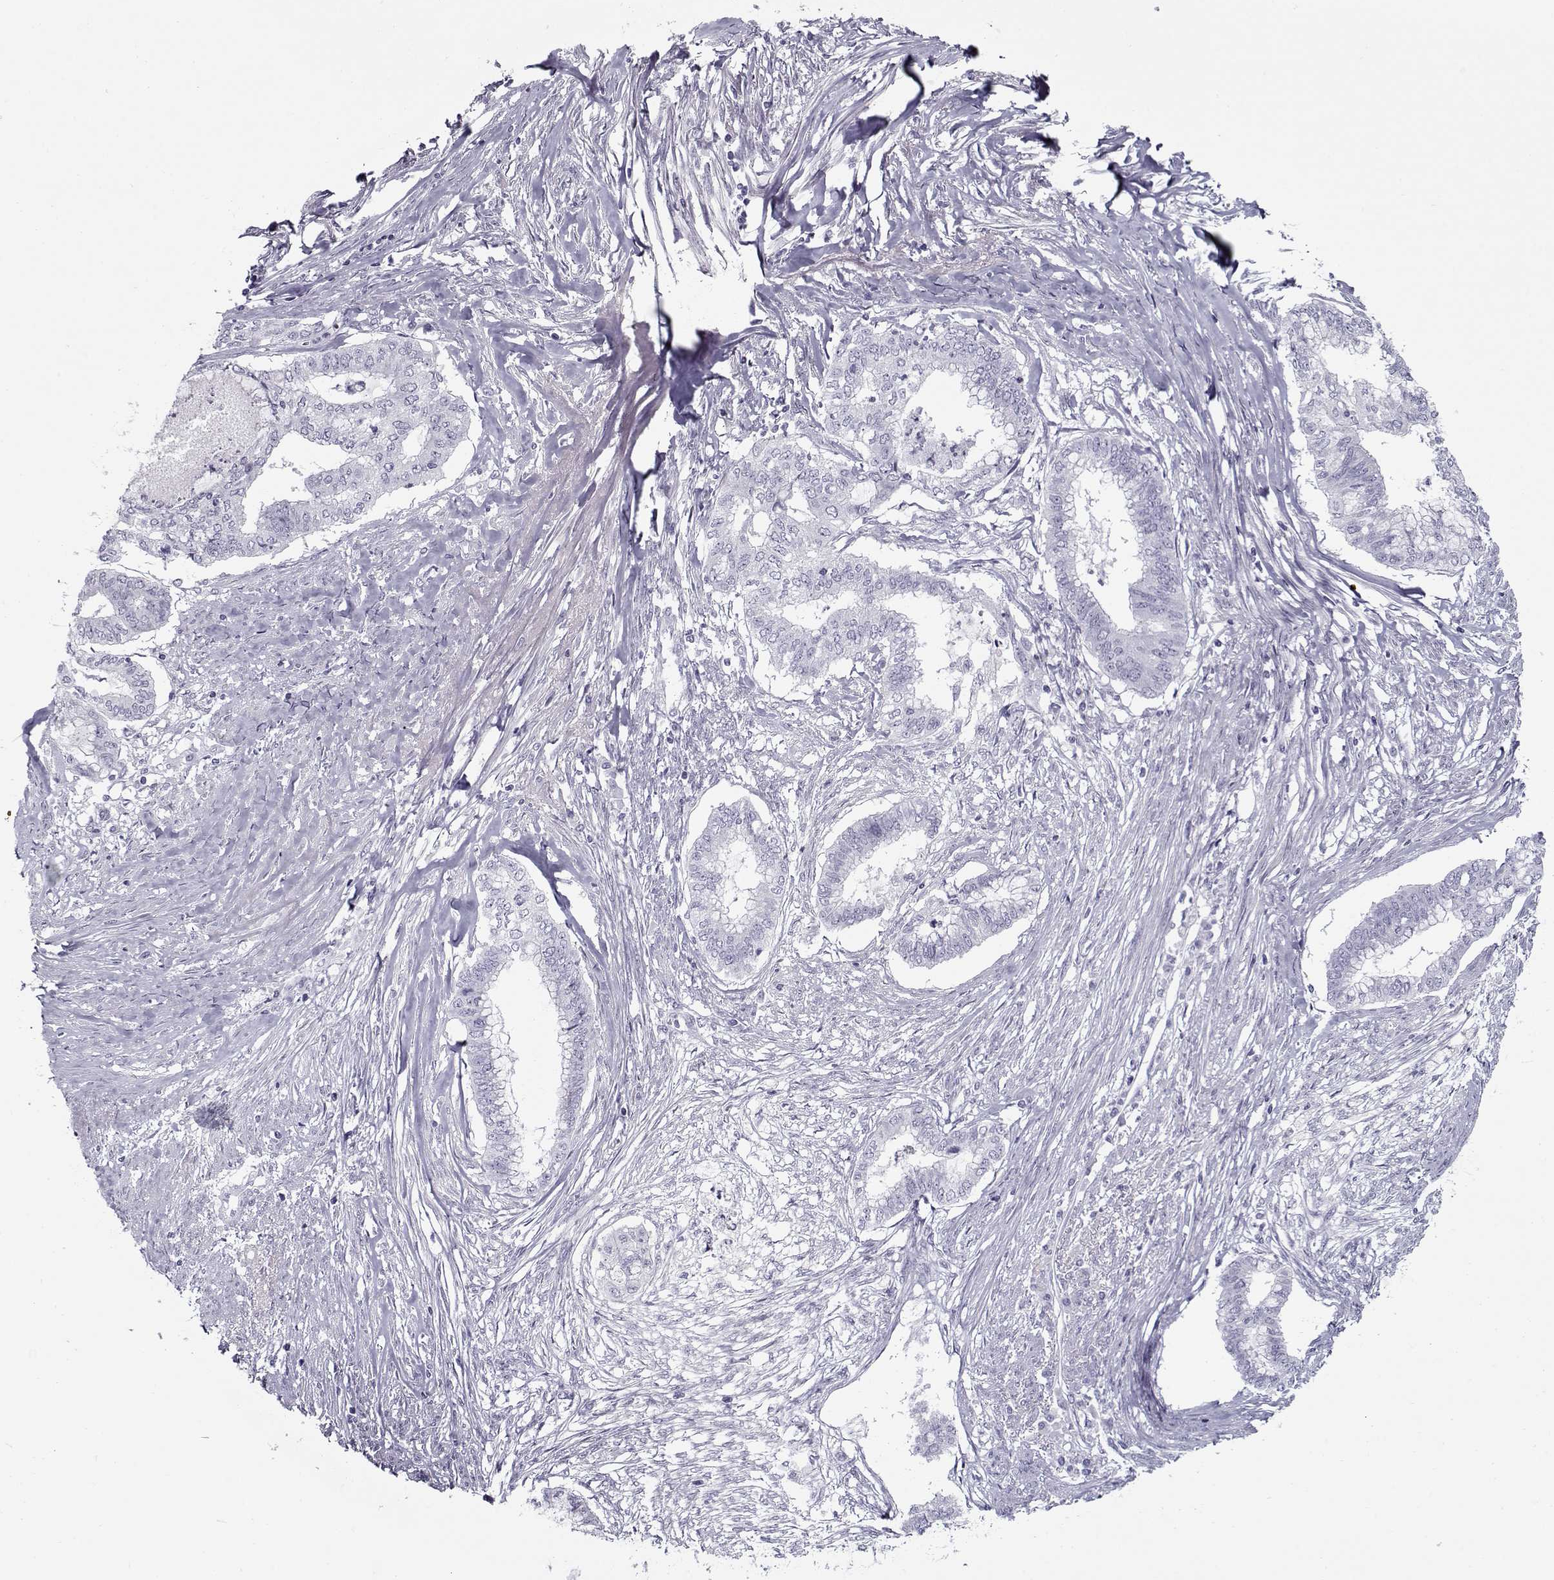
{"staining": {"intensity": "negative", "quantity": "none", "location": "none"}, "tissue": "endometrial cancer", "cell_type": "Tumor cells", "image_type": "cancer", "snomed": [{"axis": "morphology", "description": "Adenocarcinoma, NOS"}, {"axis": "topography", "description": "Endometrium"}], "caption": "DAB (3,3'-diaminobenzidine) immunohistochemical staining of human adenocarcinoma (endometrial) exhibits no significant expression in tumor cells.", "gene": "GAGE2A", "patient": {"sex": "female", "age": 79}}